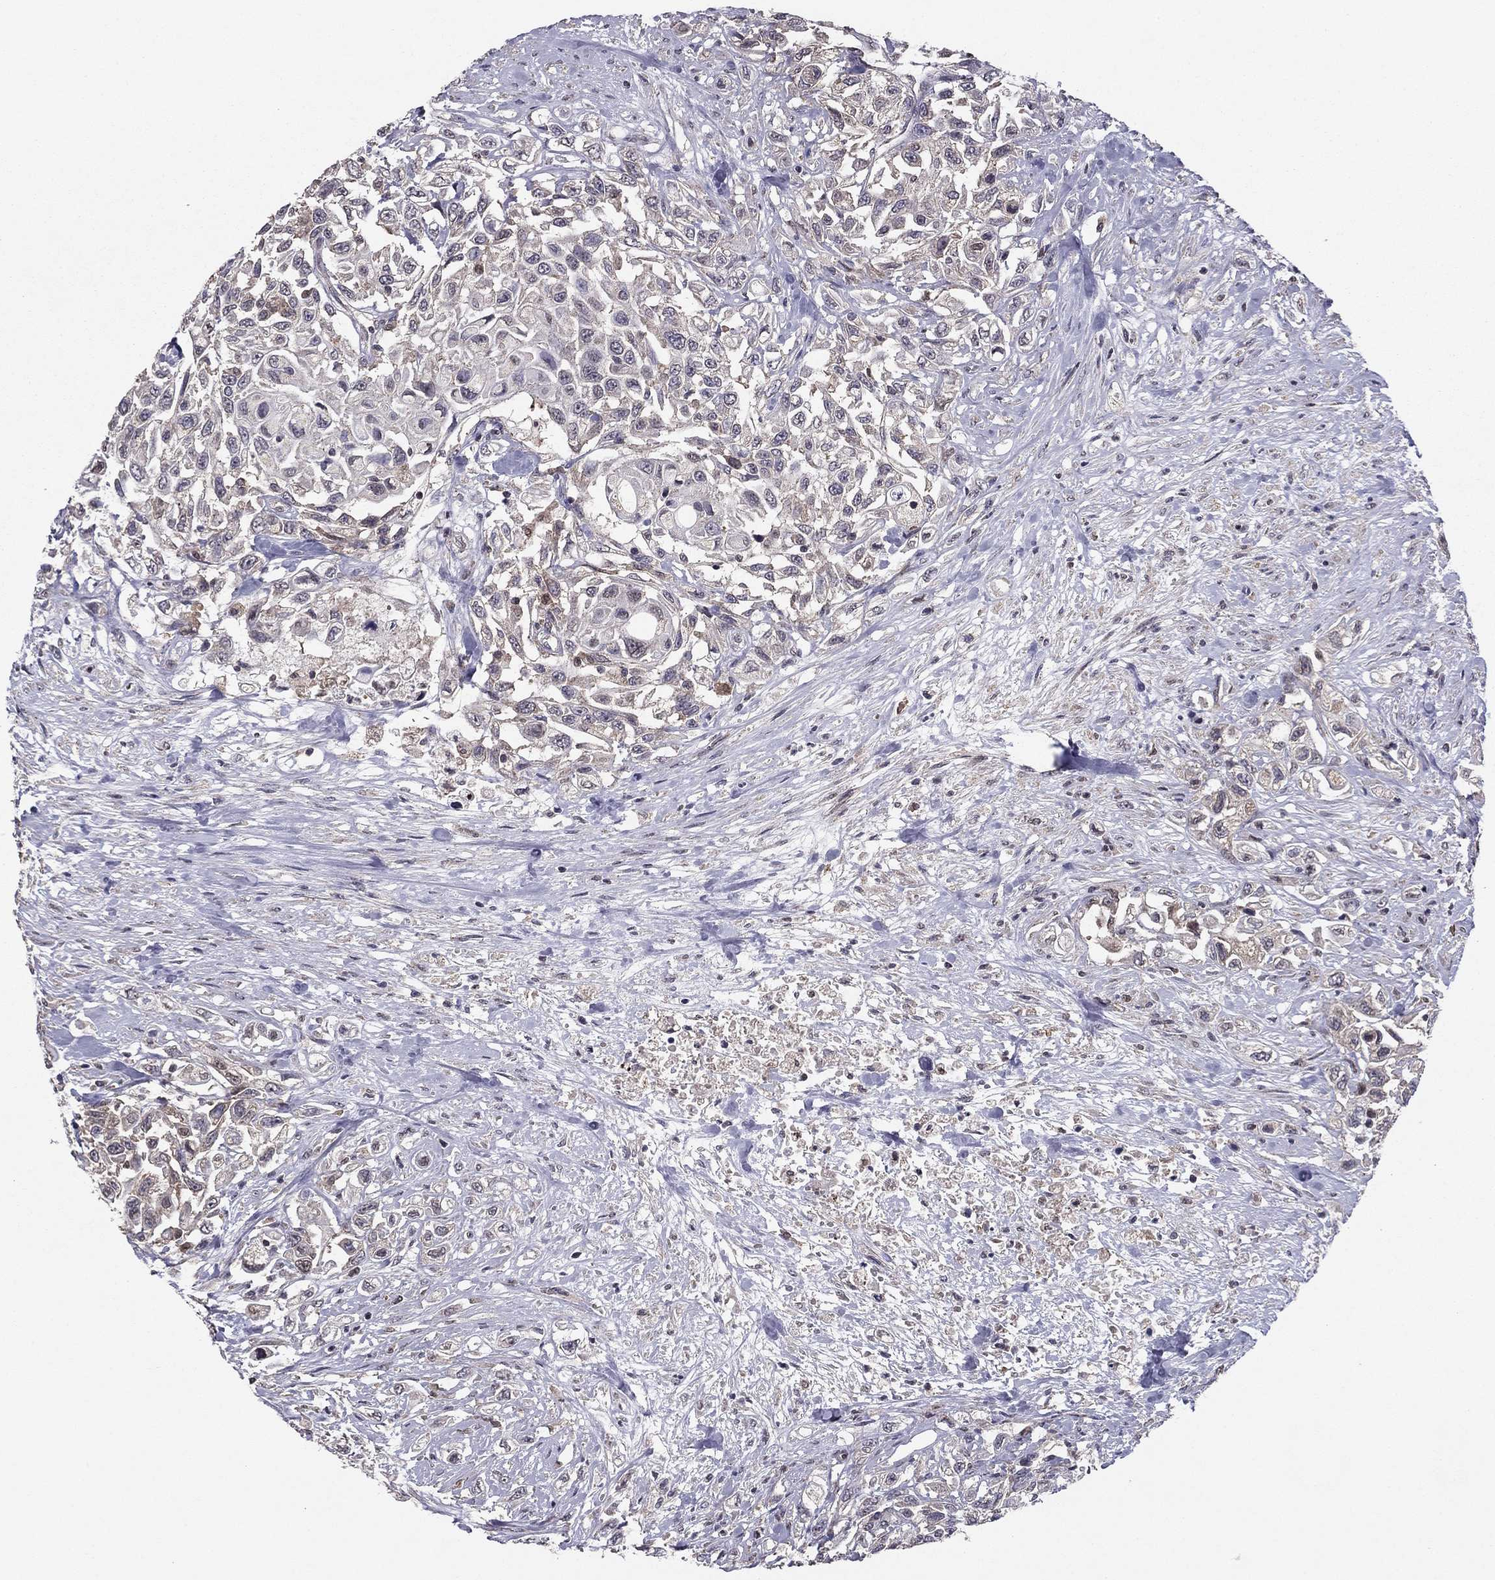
{"staining": {"intensity": "negative", "quantity": "none", "location": "none"}, "tissue": "urothelial cancer", "cell_type": "Tumor cells", "image_type": "cancer", "snomed": [{"axis": "morphology", "description": "Urothelial carcinoma, High grade"}, {"axis": "topography", "description": "Urinary bladder"}], "caption": "A high-resolution histopathology image shows immunohistochemistry (IHC) staining of high-grade urothelial carcinoma, which reveals no significant expression in tumor cells. Brightfield microscopy of IHC stained with DAB (3,3'-diaminobenzidine) (brown) and hematoxylin (blue), captured at high magnification.", "gene": "HCN1", "patient": {"sex": "female", "age": 56}}